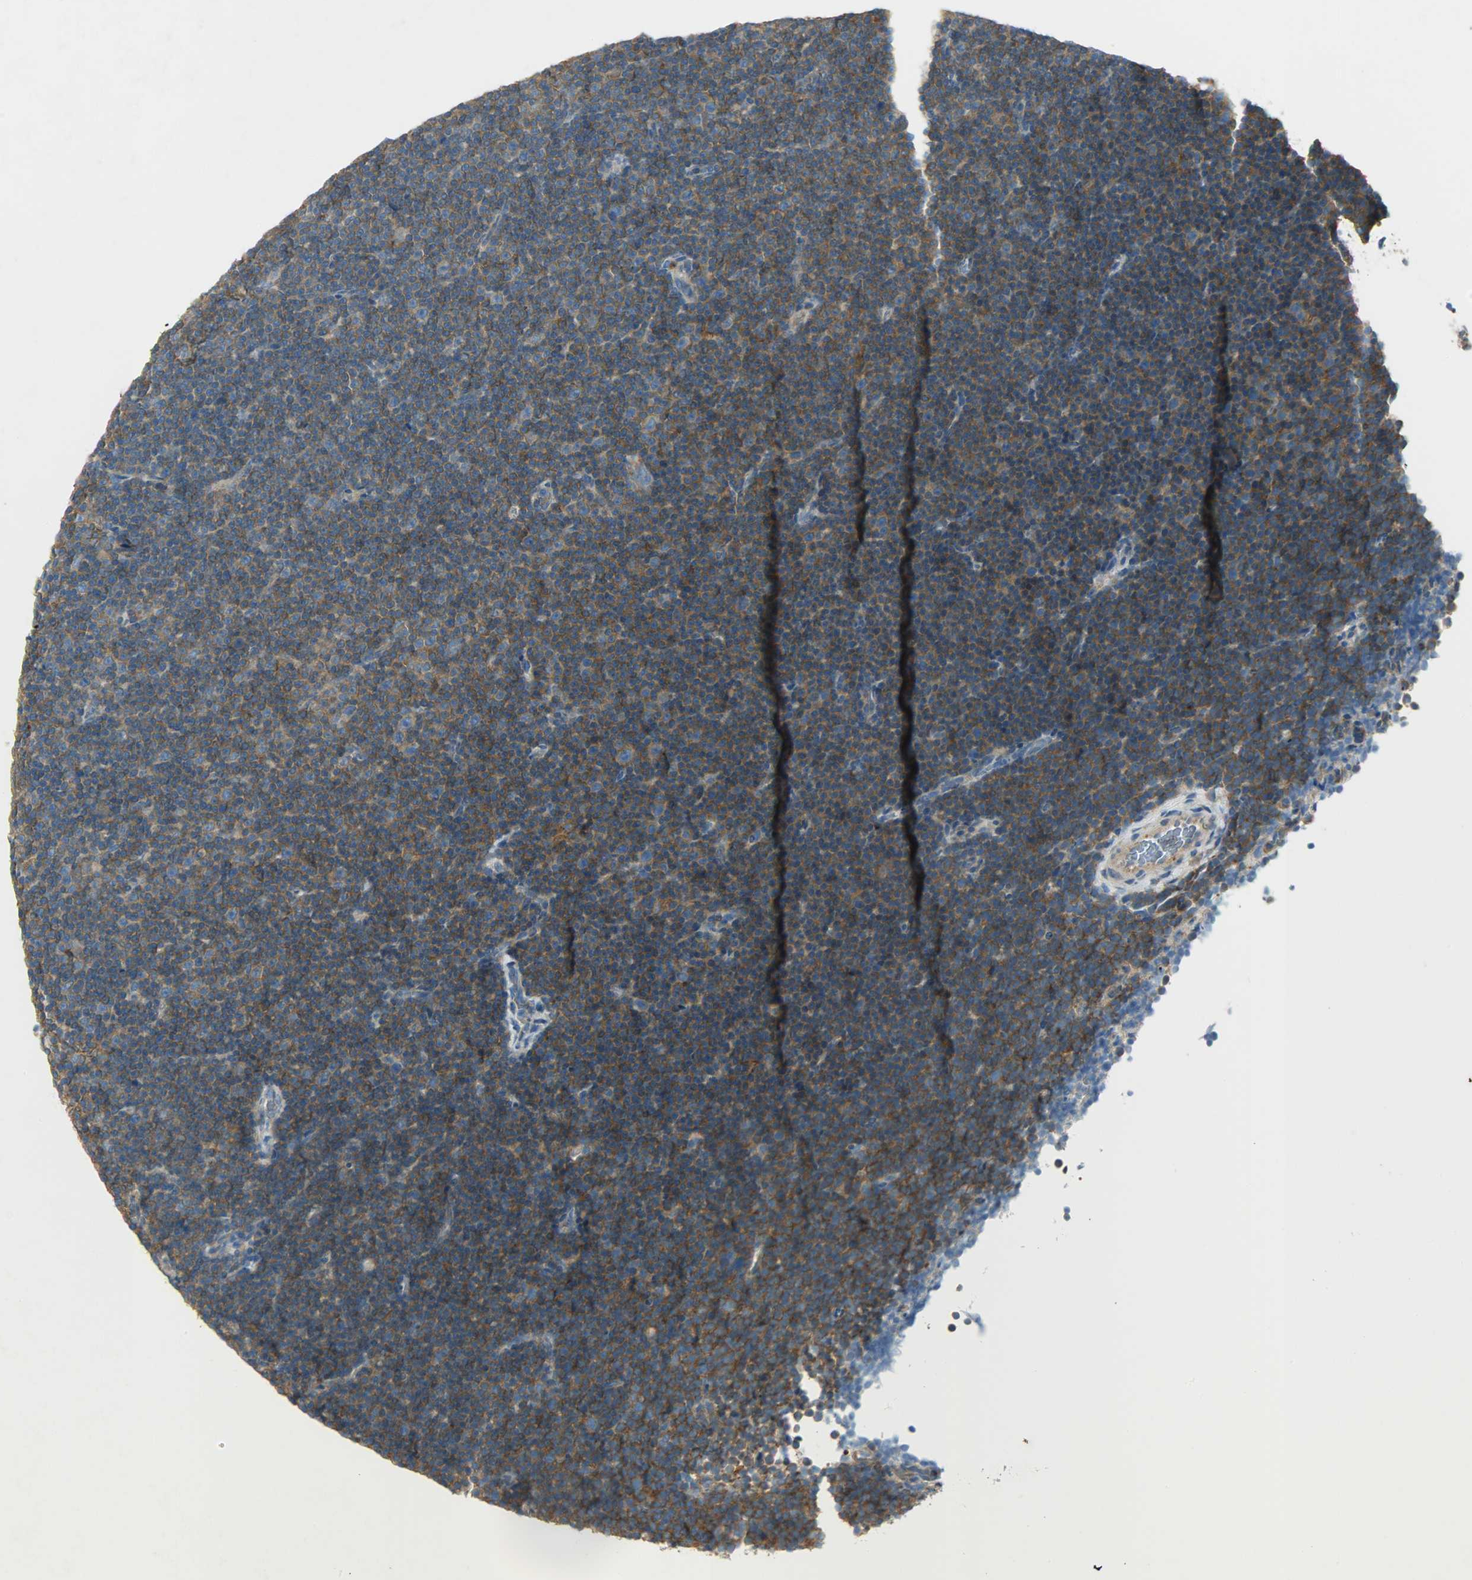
{"staining": {"intensity": "strong", "quantity": ">75%", "location": "cytoplasmic/membranous"}, "tissue": "lymphoma", "cell_type": "Tumor cells", "image_type": "cancer", "snomed": [{"axis": "morphology", "description": "Malignant lymphoma, non-Hodgkin's type, Low grade"}, {"axis": "topography", "description": "Lymph node"}], "caption": "Protein expression analysis of human lymphoma reveals strong cytoplasmic/membranous expression in about >75% of tumor cells.", "gene": "TSC22D2", "patient": {"sex": "female", "age": 67}}